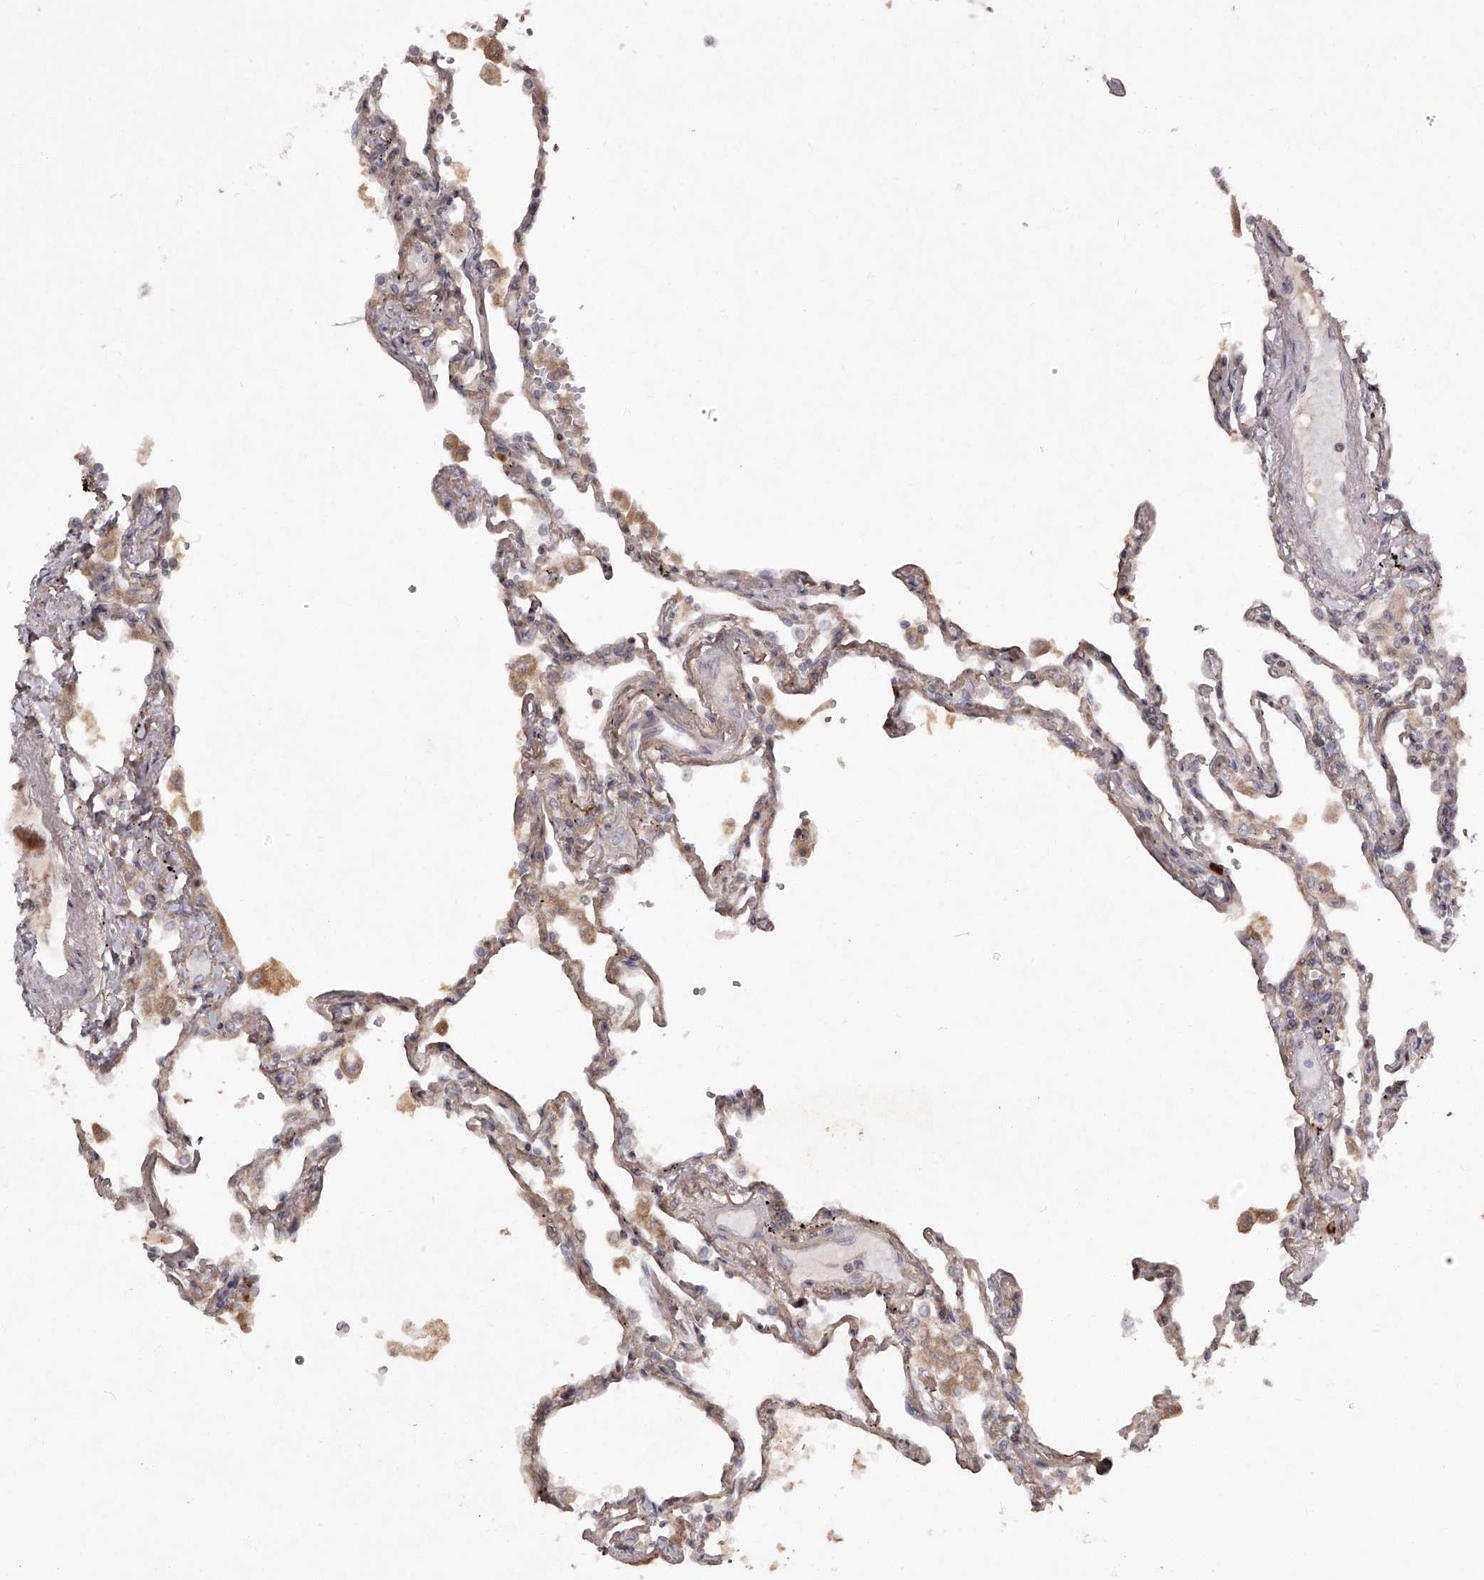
{"staining": {"intensity": "moderate", "quantity": "25%-75%", "location": "cytoplasmic/membranous"}, "tissue": "lung", "cell_type": "Alveolar cells", "image_type": "normal", "snomed": [{"axis": "morphology", "description": "Normal tissue, NOS"}, {"axis": "topography", "description": "Lung"}], "caption": "IHC photomicrograph of benign lung: human lung stained using immunohistochemistry (IHC) demonstrates medium levels of moderate protein expression localized specifically in the cytoplasmic/membranous of alveolar cells, appearing as a cytoplasmic/membranous brown color.", "gene": "CRYZL1", "patient": {"sex": "female", "age": 67}}